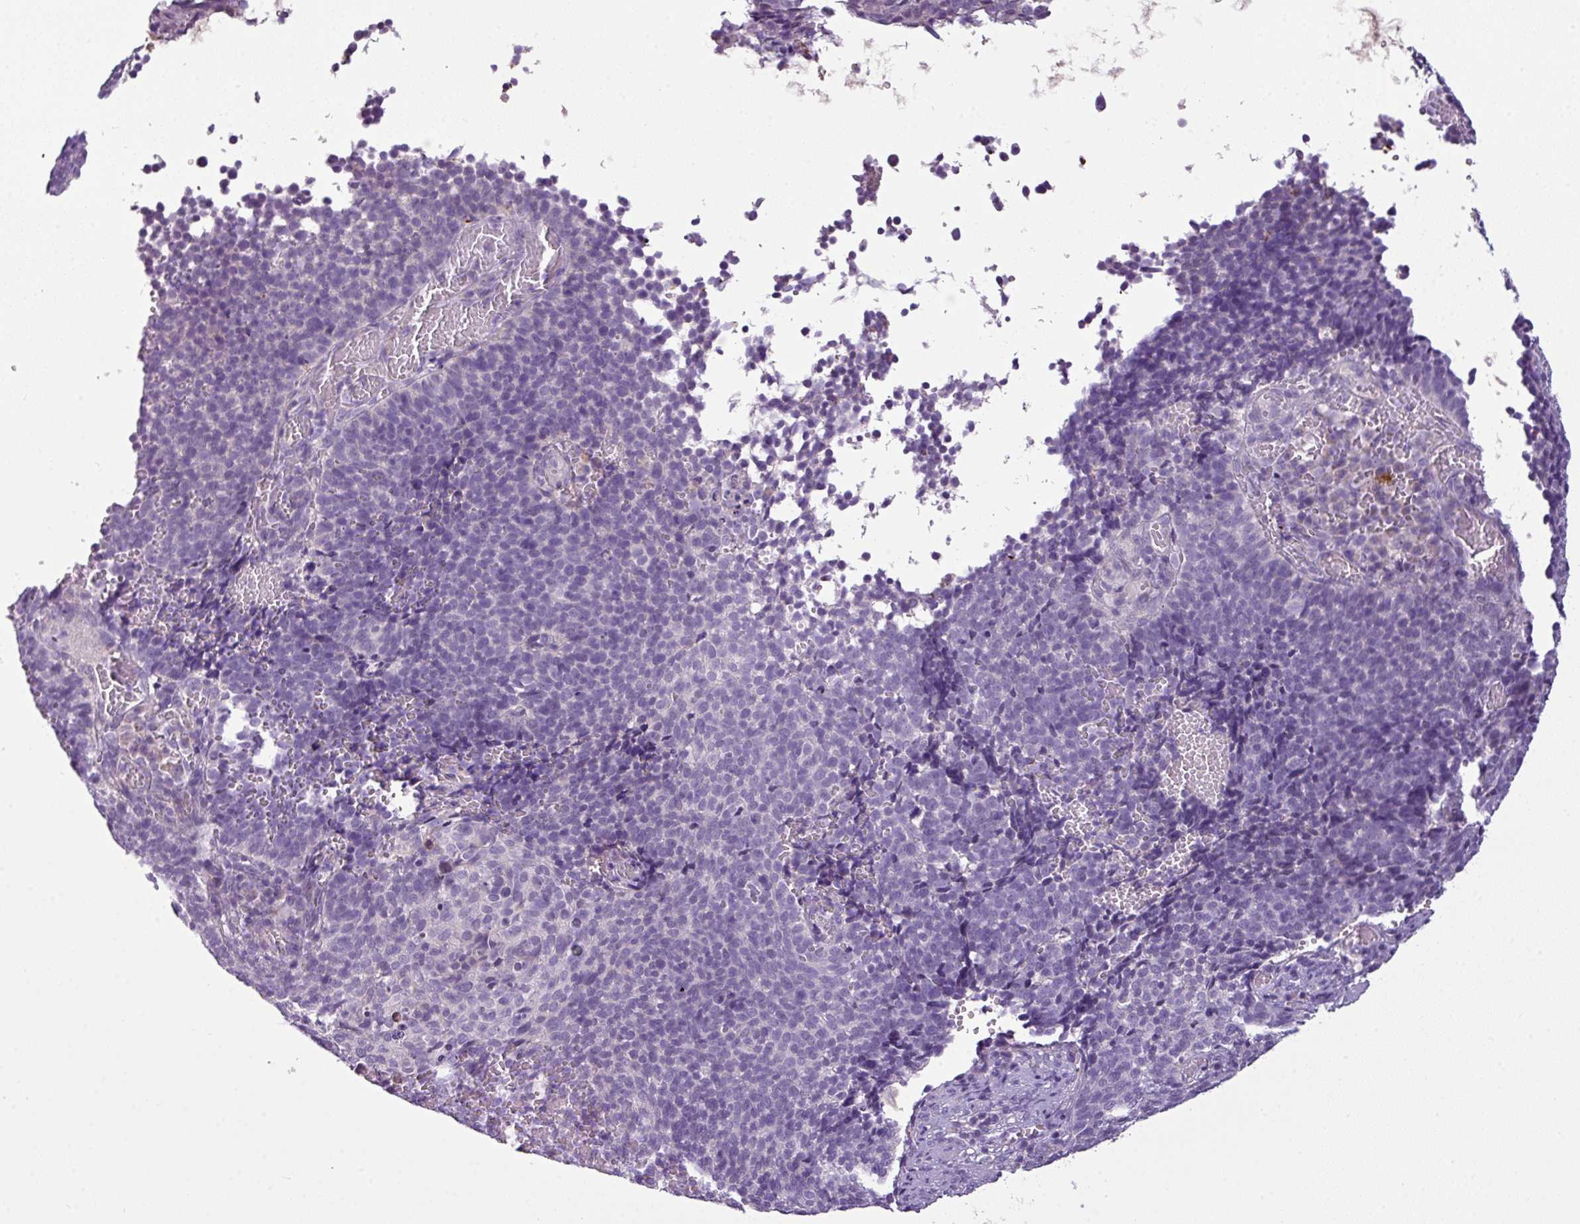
{"staining": {"intensity": "negative", "quantity": "none", "location": "none"}, "tissue": "cervical cancer", "cell_type": "Tumor cells", "image_type": "cancer", "snomed": [{"axis": "morphology", "description": "Normal tissue, NOS"}, {"axis": "morphology", "description": "Squamous cell carcinoma, NOS"}, {"axis": "topography", "description": "Cervix"}], "caption": "Human squamous cell carcinoma (cervical) stained for a protein using immunohistochemistry displays no staining in tumor cells.", "gene": "TMEM178B", "patient": {"sex": "female", "age": 39}}